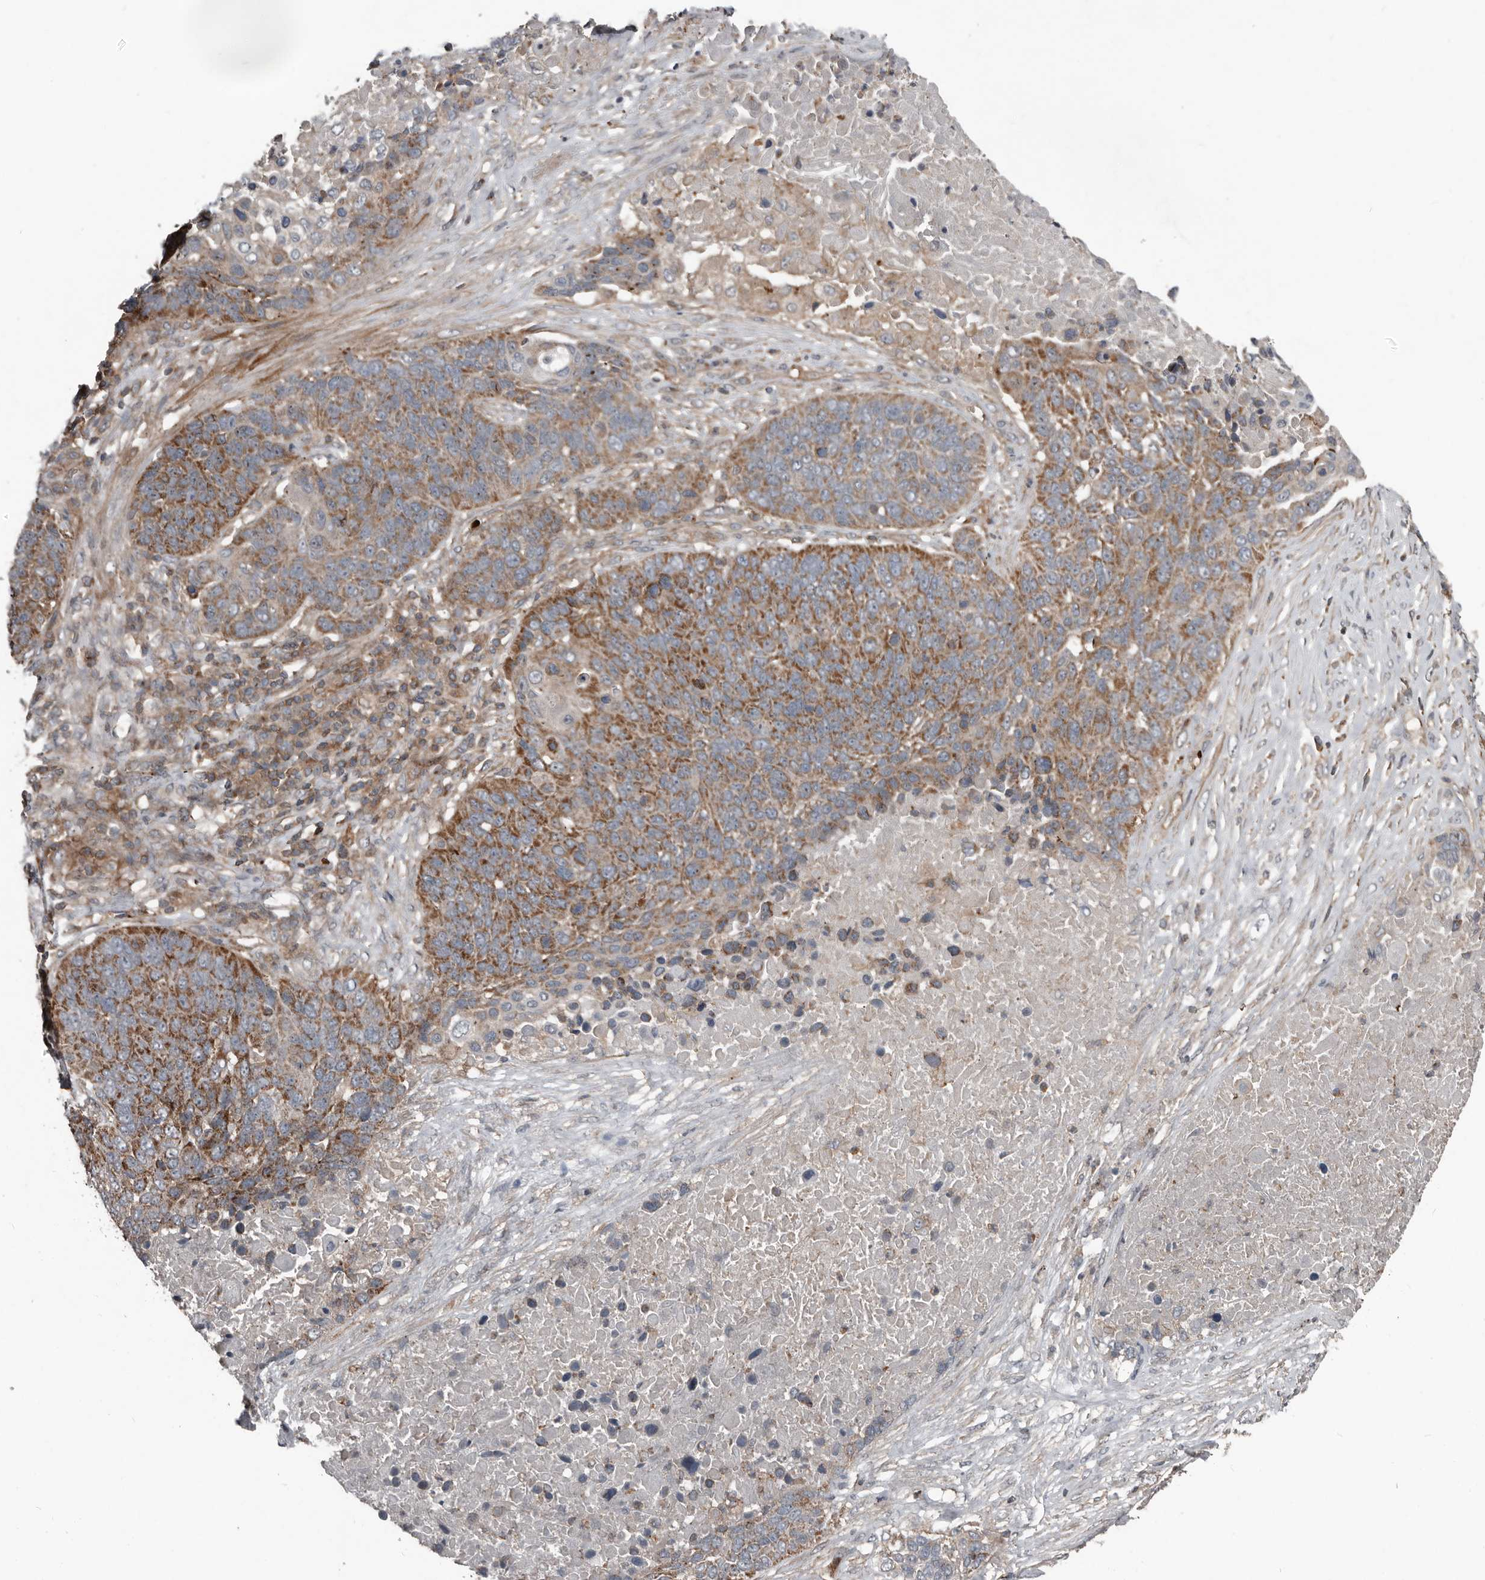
{"staining": {"intensity": "moderate", "quantity": ">75%", "location": "cytoplasmic/membranous"}, "tissue": "lung cancer", "cell_type": "Tumor cells", "image_type": "cancer", "snomed": [{"axis": "morphology", "description": "Squamous cell carcinoma, NOS"}, {"axis": "topography", "description": "Lung"}], "caption": "Immunohistochemical staining of human lung cancer (squamous cell carcinoma) reveals moderate cytoplasmic/membranous protein staining in about >75% of tumor cells.", "gene": "FBXO31", "patient": {"sex": "male", "age": 66}}